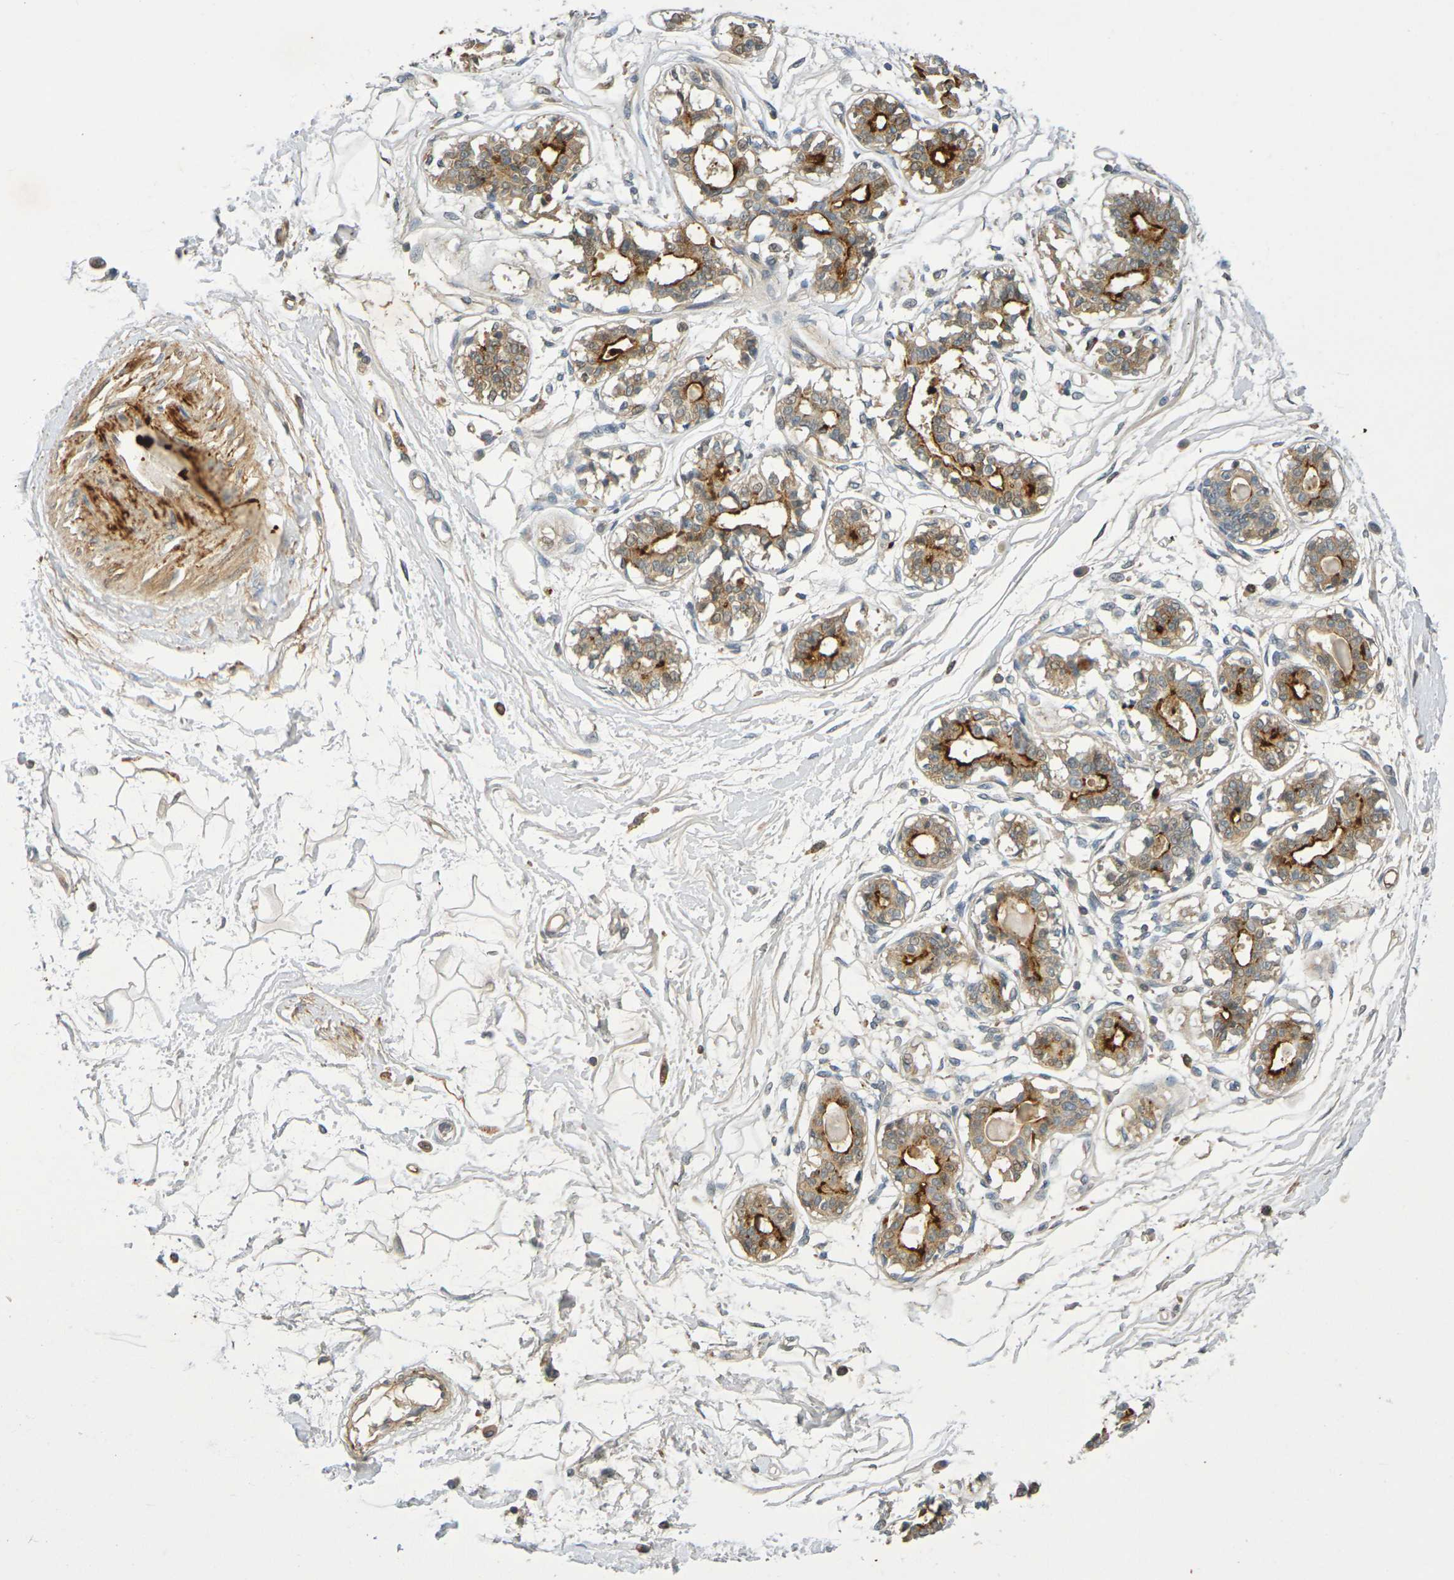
{"staining": {"intensity": "negative", "quantity": "none", "location": "none"}, "tissue": "breast", "cell_type": "Adipocytes", "image_type": "normal", "snomed": [{"axis": "morphology", "description": "Normal tissue, NOS"}, {"axis": "topography", "description": "Breast"}], "caption": "This is an immunohistochemistry histopathology image of unremarkable human breast. There is no staining in adipocytes.", "gene": "IL10", "patient": {"sex": "female", "age": 45}}